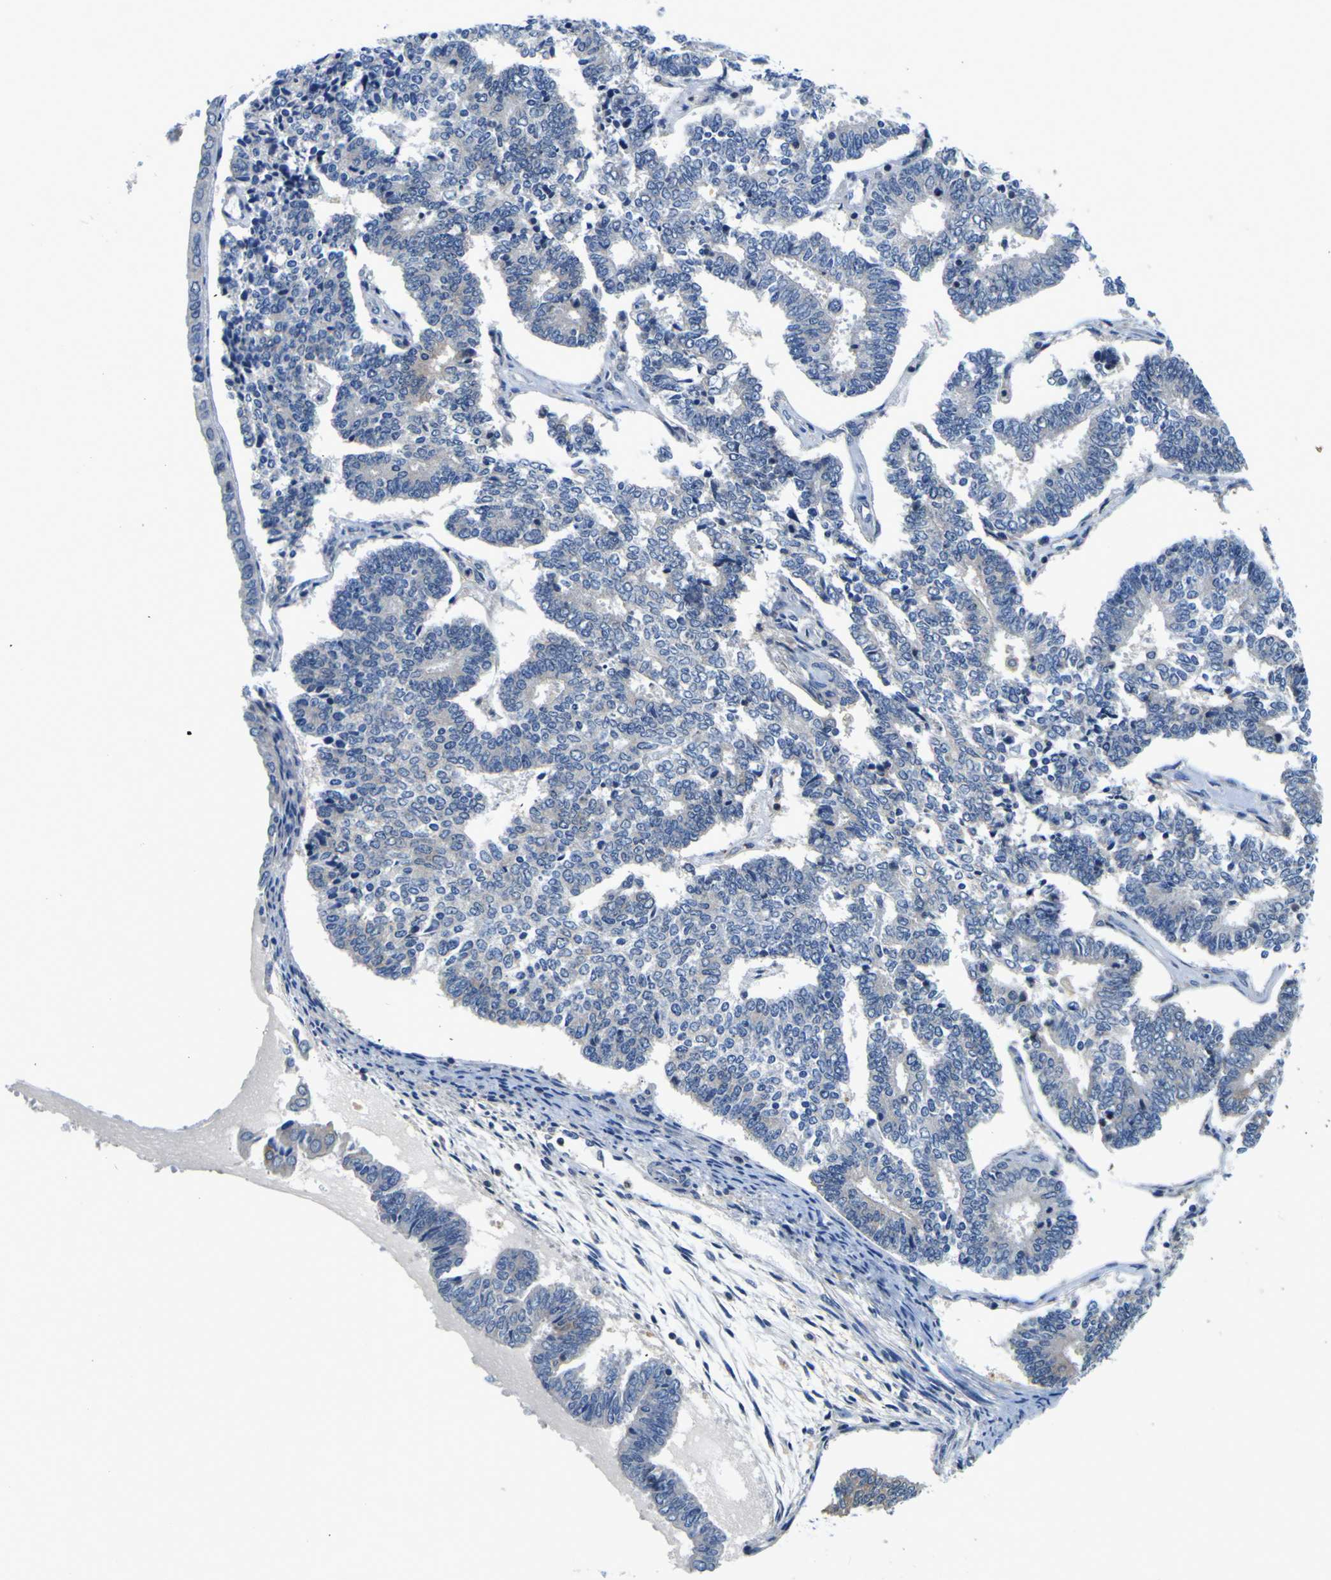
{"staining": {"intensity": "negative", "quantity": "none", "location": "none"}, "tissue": "endometrial cancer", "cell_type": "Tumor cells", "image_type": "cancer", "snomed": [{"axis": "morphology", "description": "Adenocarcinoma, NOS"}, {"axis": "topography", "description": "Endometrium"}], "caption": "High magnification brightfield microscopy of endometrial cancer (adenocarcinoma) stained with DAB (3,3'-diaminobenzidine) (brown) and counterstained with hematoxylin (blue): tumor cells show no significant positivity.", "gene": "TNIK", "patient": {"sex": "female", "age": 70}}